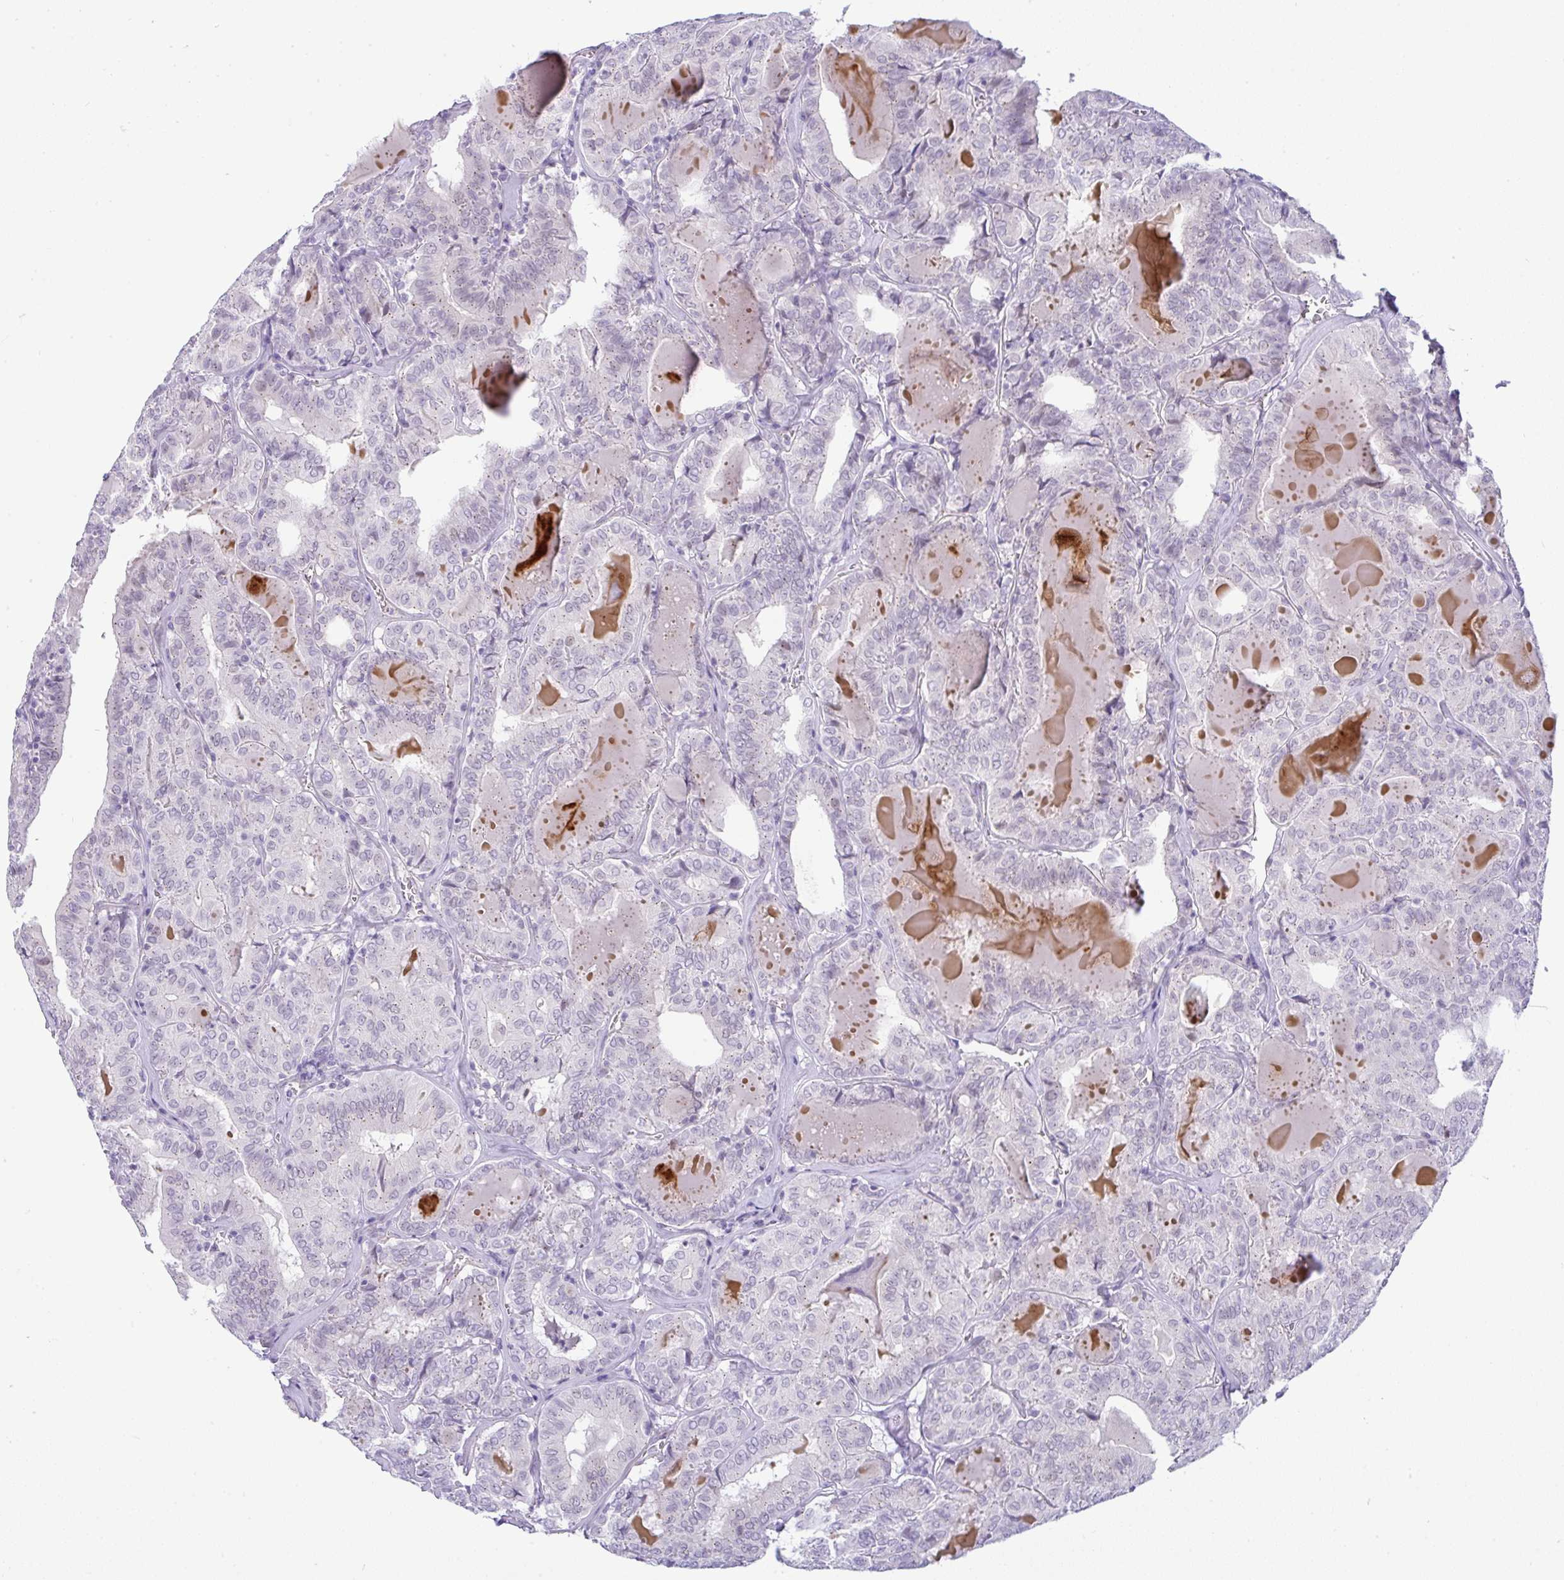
{"staining": {"intensity": "negative", "quantity": "none", "location": "none"}, "tissue": "thyroid cancer", "cell_type": "Tumor cells", "image_type": "cancer", "snomed": [{"axis": "morphology", "description": "Papillary adenocarcinoma, NOS"}, {"axis": "topography", "description": "Thyroid gland"}], "caption": "A histopathology image of thyroid papillary adenocarcinoma stained for a protein reveals no brown staining in tumor cells.", "gene": "FAM177A1", "patient": {"sex": "female", "age": 72}}